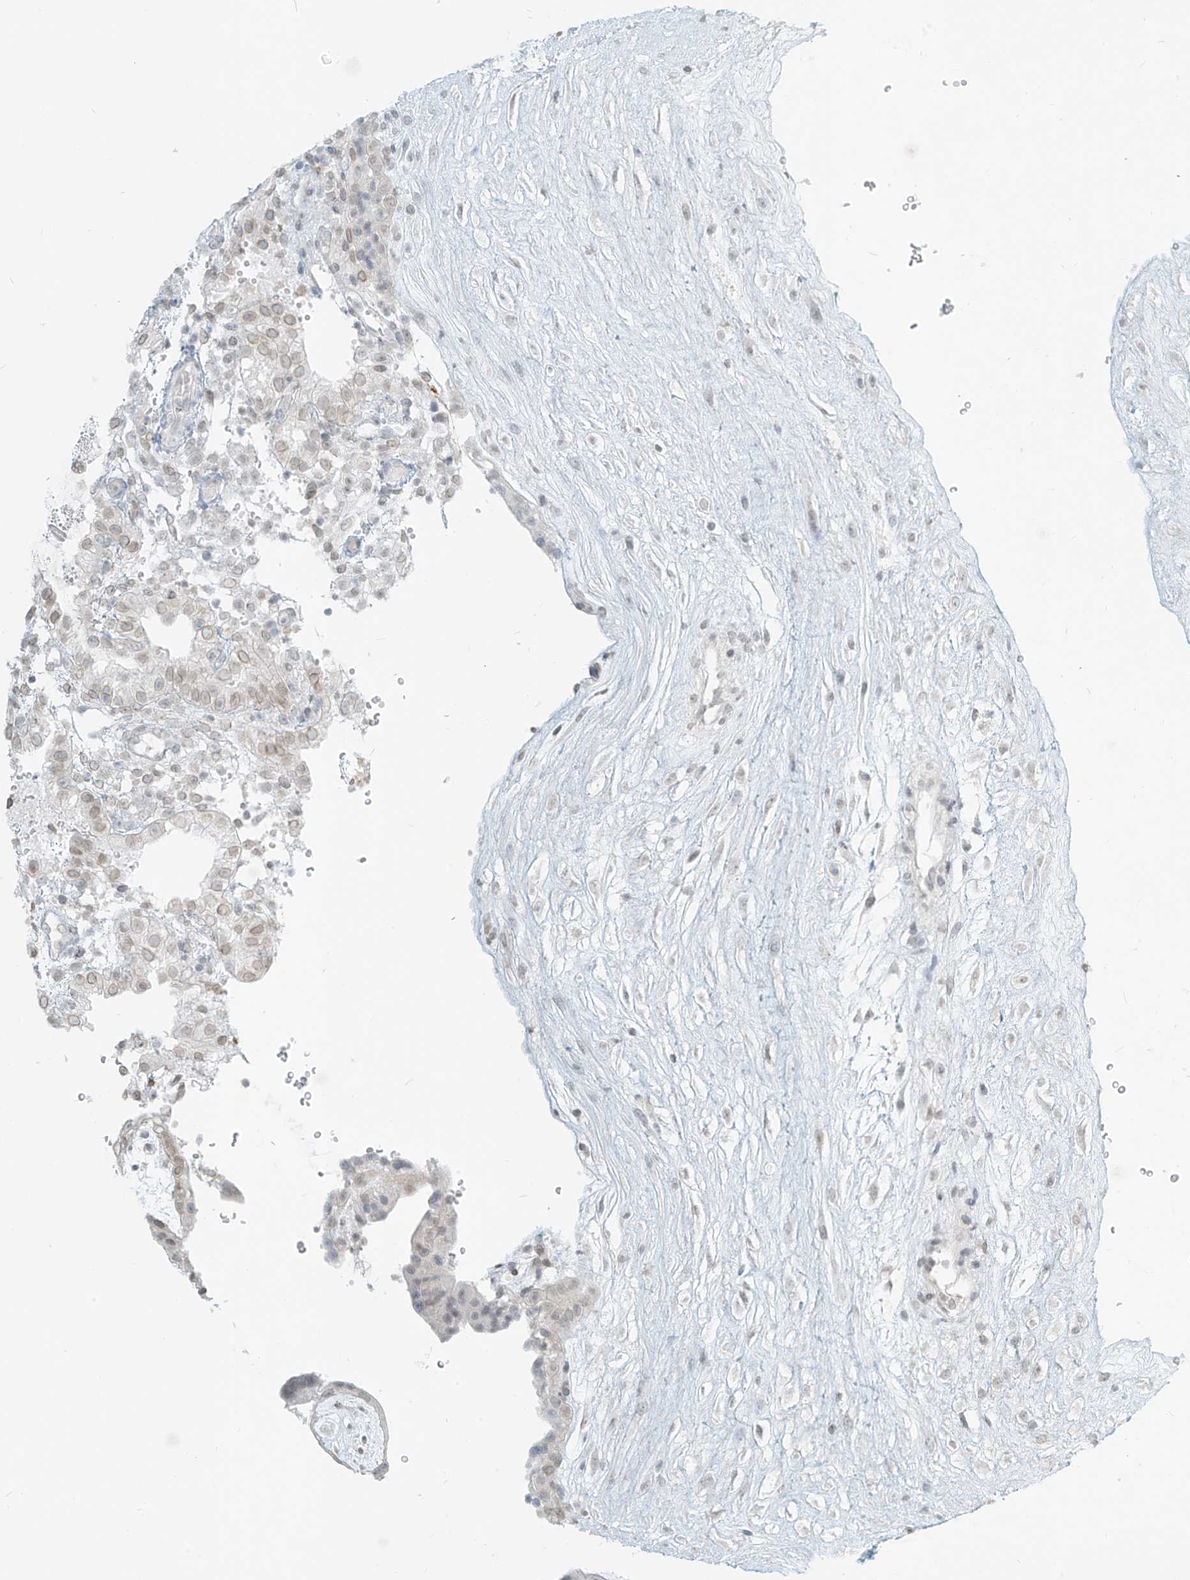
{"staining": {"intensity": "negative", "quantity": "none", "location": "none"}, "tissue": "placenta", "cell_type": "Decidual cells", "image_type": "normal", "snomed": [{"axis": "morphology", "description": "Normal tissue, NOS"}, {"axis": "topography", "description": "Placenta"}], "caption": "An immunohistochemistry image of unremarkable placenta is shown. There is no staining in decidual cells of placenta.", "gene": "OSBPL7", "patient": {"sex": "female", "age": 18}}